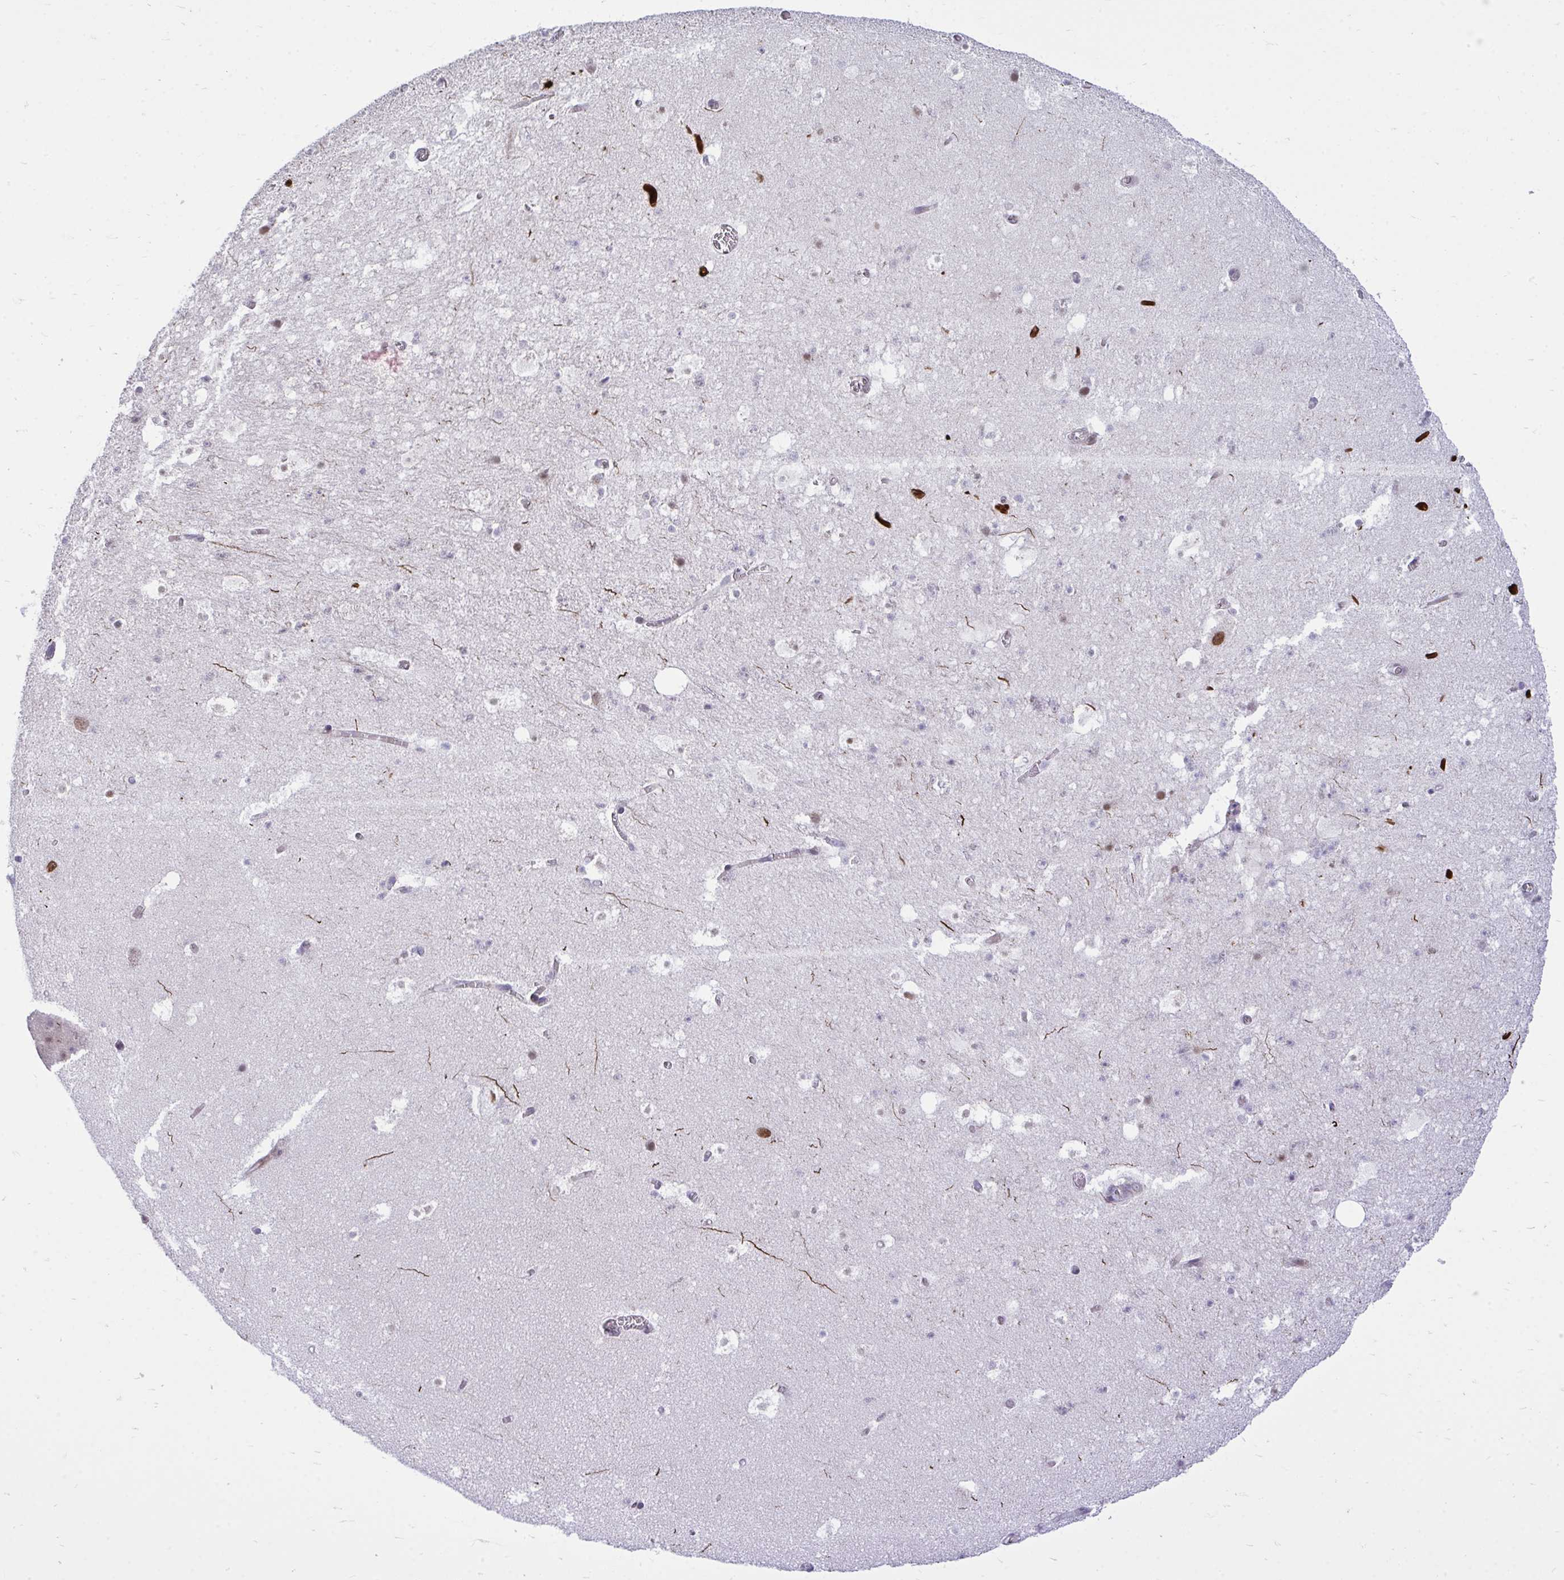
{"staining": {"intensity": "negative", "quantity": "none", "location": "none"}, "tissue": "hippocampus", "cell_type": "Glial cells", "image_type": "normal", "snomed": [{"axis": "morphology", "description": "Normal tissue, NOS"}, {"axis": "topography", "description": "Hippocampus"}], "caption": "Unremarkable hippocampus was stained to show a protein in brown. There is no significant positivity in glial cells. The staining was performed using DAB (3,3'-diaminobenzidine) to visualize the protein expression in brown, while the nuclei were stained in blue with hematoxylin (Magnification: 20x).", "gene": "HMBOX1", "patient": {"sex": "female", "age": 42}}